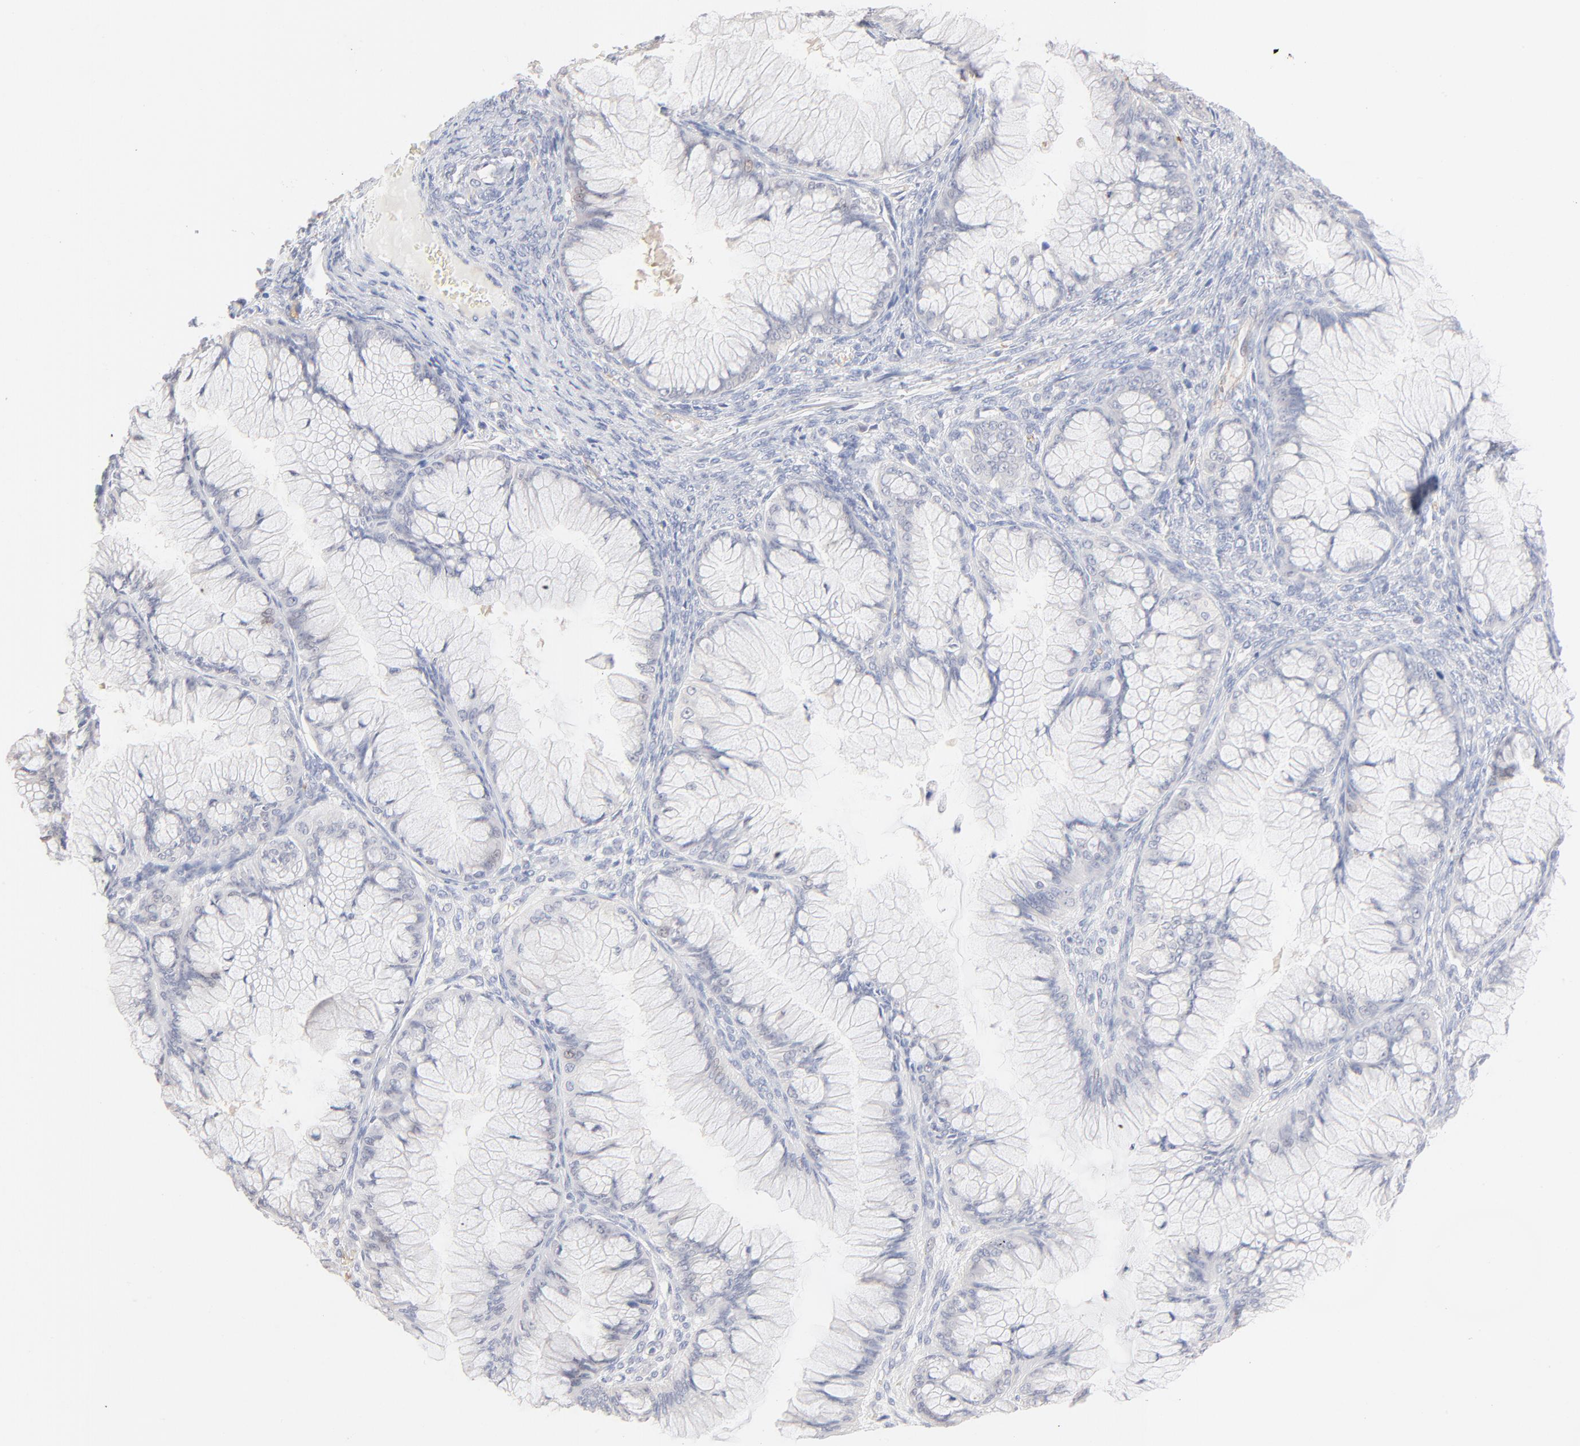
{"staining": {"intensity": "negative", "quantity": "none", "location": "none"}, "tissue": "ovarian cancer", "cell_type": "Tumor cells", "image_type": "cancer", "snomed": [{"axis": "morphology", "description": "Cystadenocarcinoma, mucinous, NOS"}, {"axis": "topography", "description": "Ovary"}], "caption": "Protein analysis of mucinous cystadenocarcinoma (ovarian) reveals no significant expression in tumor cells.", "gene": "SPTB", "patient": {"sex": "female", "age": 63}}